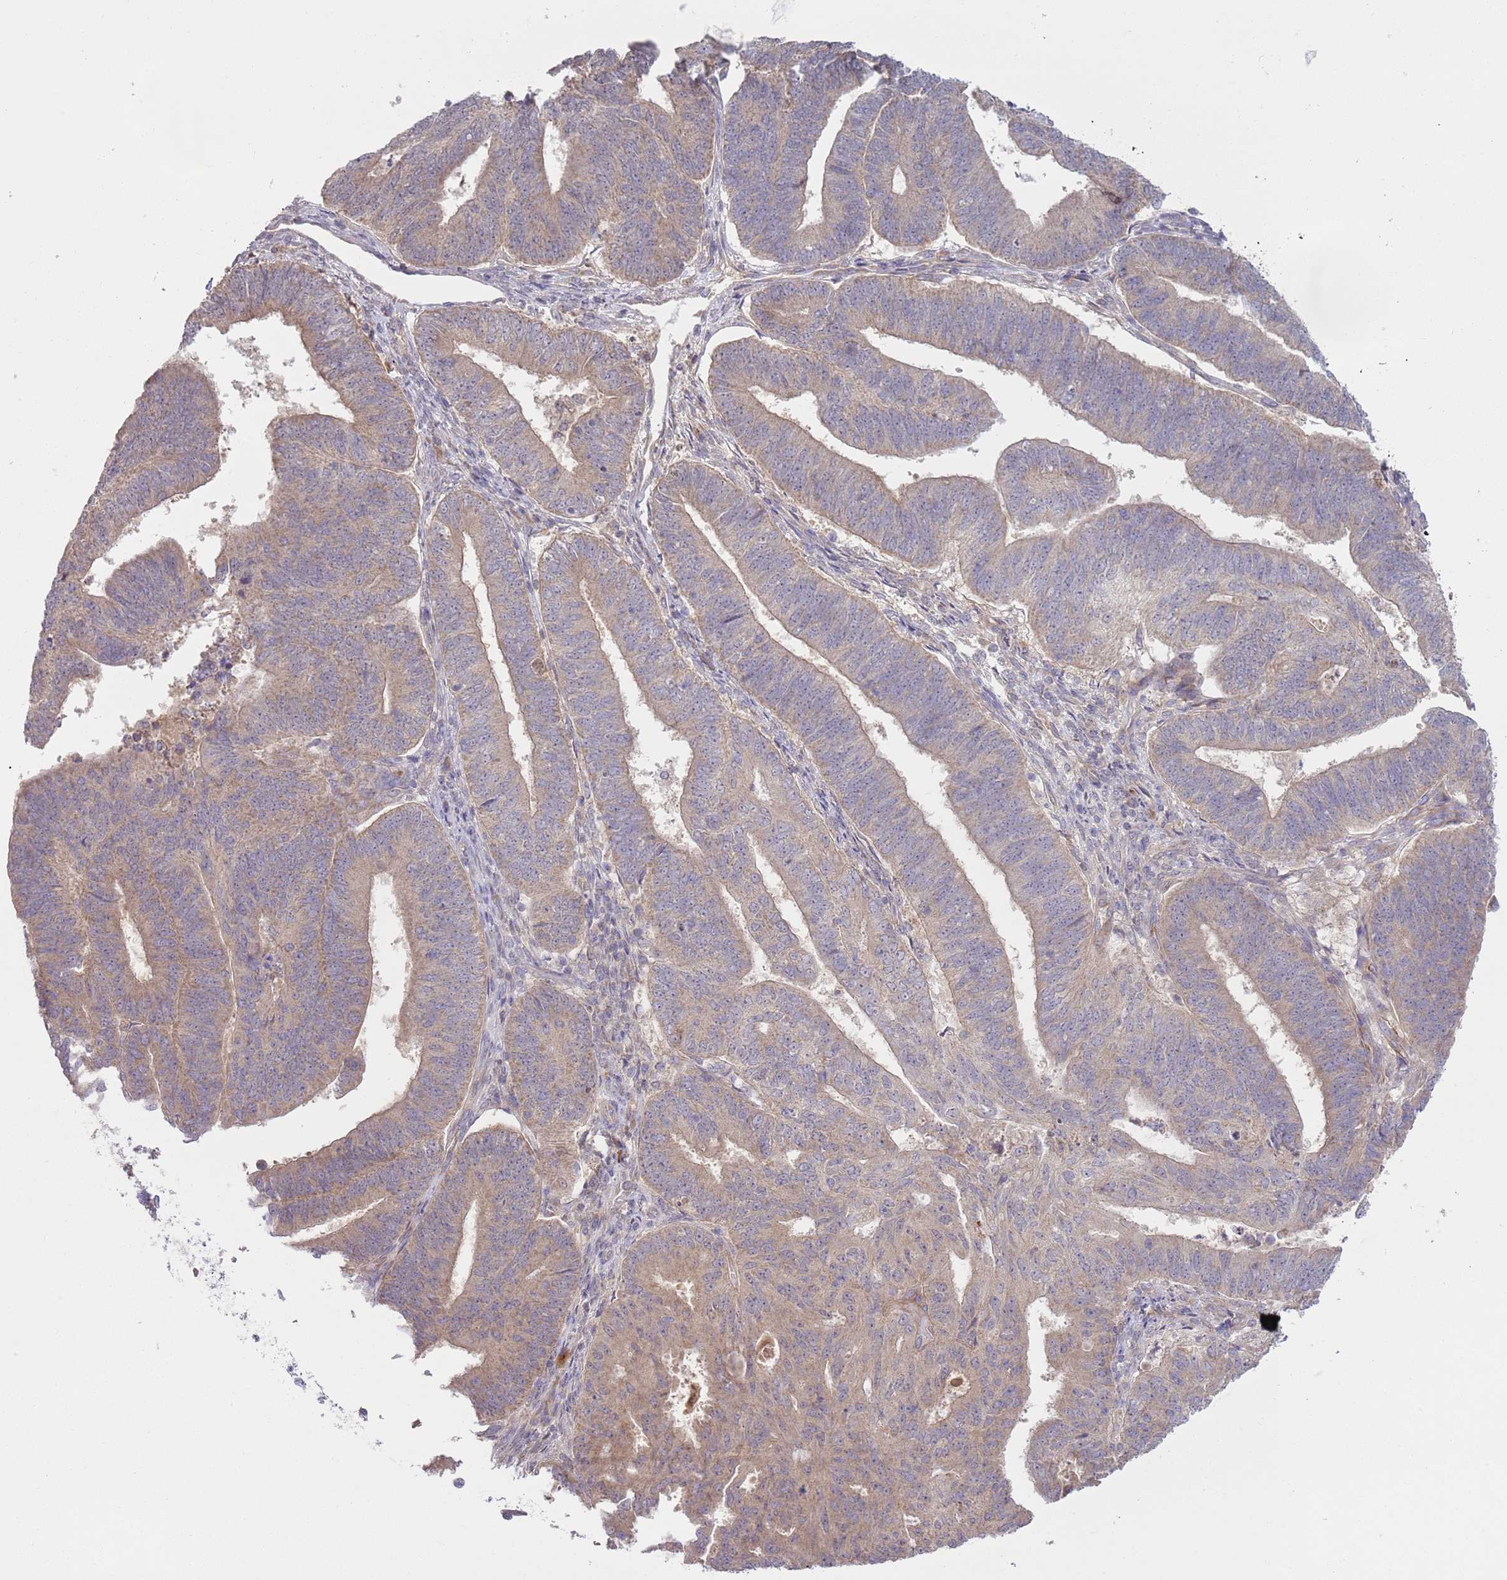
{"staining": {"intensity": "weak", "quantity": "25%-75%", "location": "cytoplasmic/membranous"}, "tissue": "endometrial cancer", "cell_type": "Tumor cells", "image_type": "cancer", "snomed": [{"axis": "morphology", "description": "Adenocarcinoma, NOS"}, {"axis": "topography", "description": "Endometrium"}], "caption": "High-magnification brightfield microscopy of endometrial adenocarcinoma stained with DAB (brown) and counterstained with hematoxylin (blue). tumor cells exhibit weak cytoplasmic/membranous staining is seen in about25%-75% of cells. (brown staining indicates protein expression, while blue staining denotes nuclei).", "gene": "SKOR2", "patient": {"sex": "female", "age": 70}}